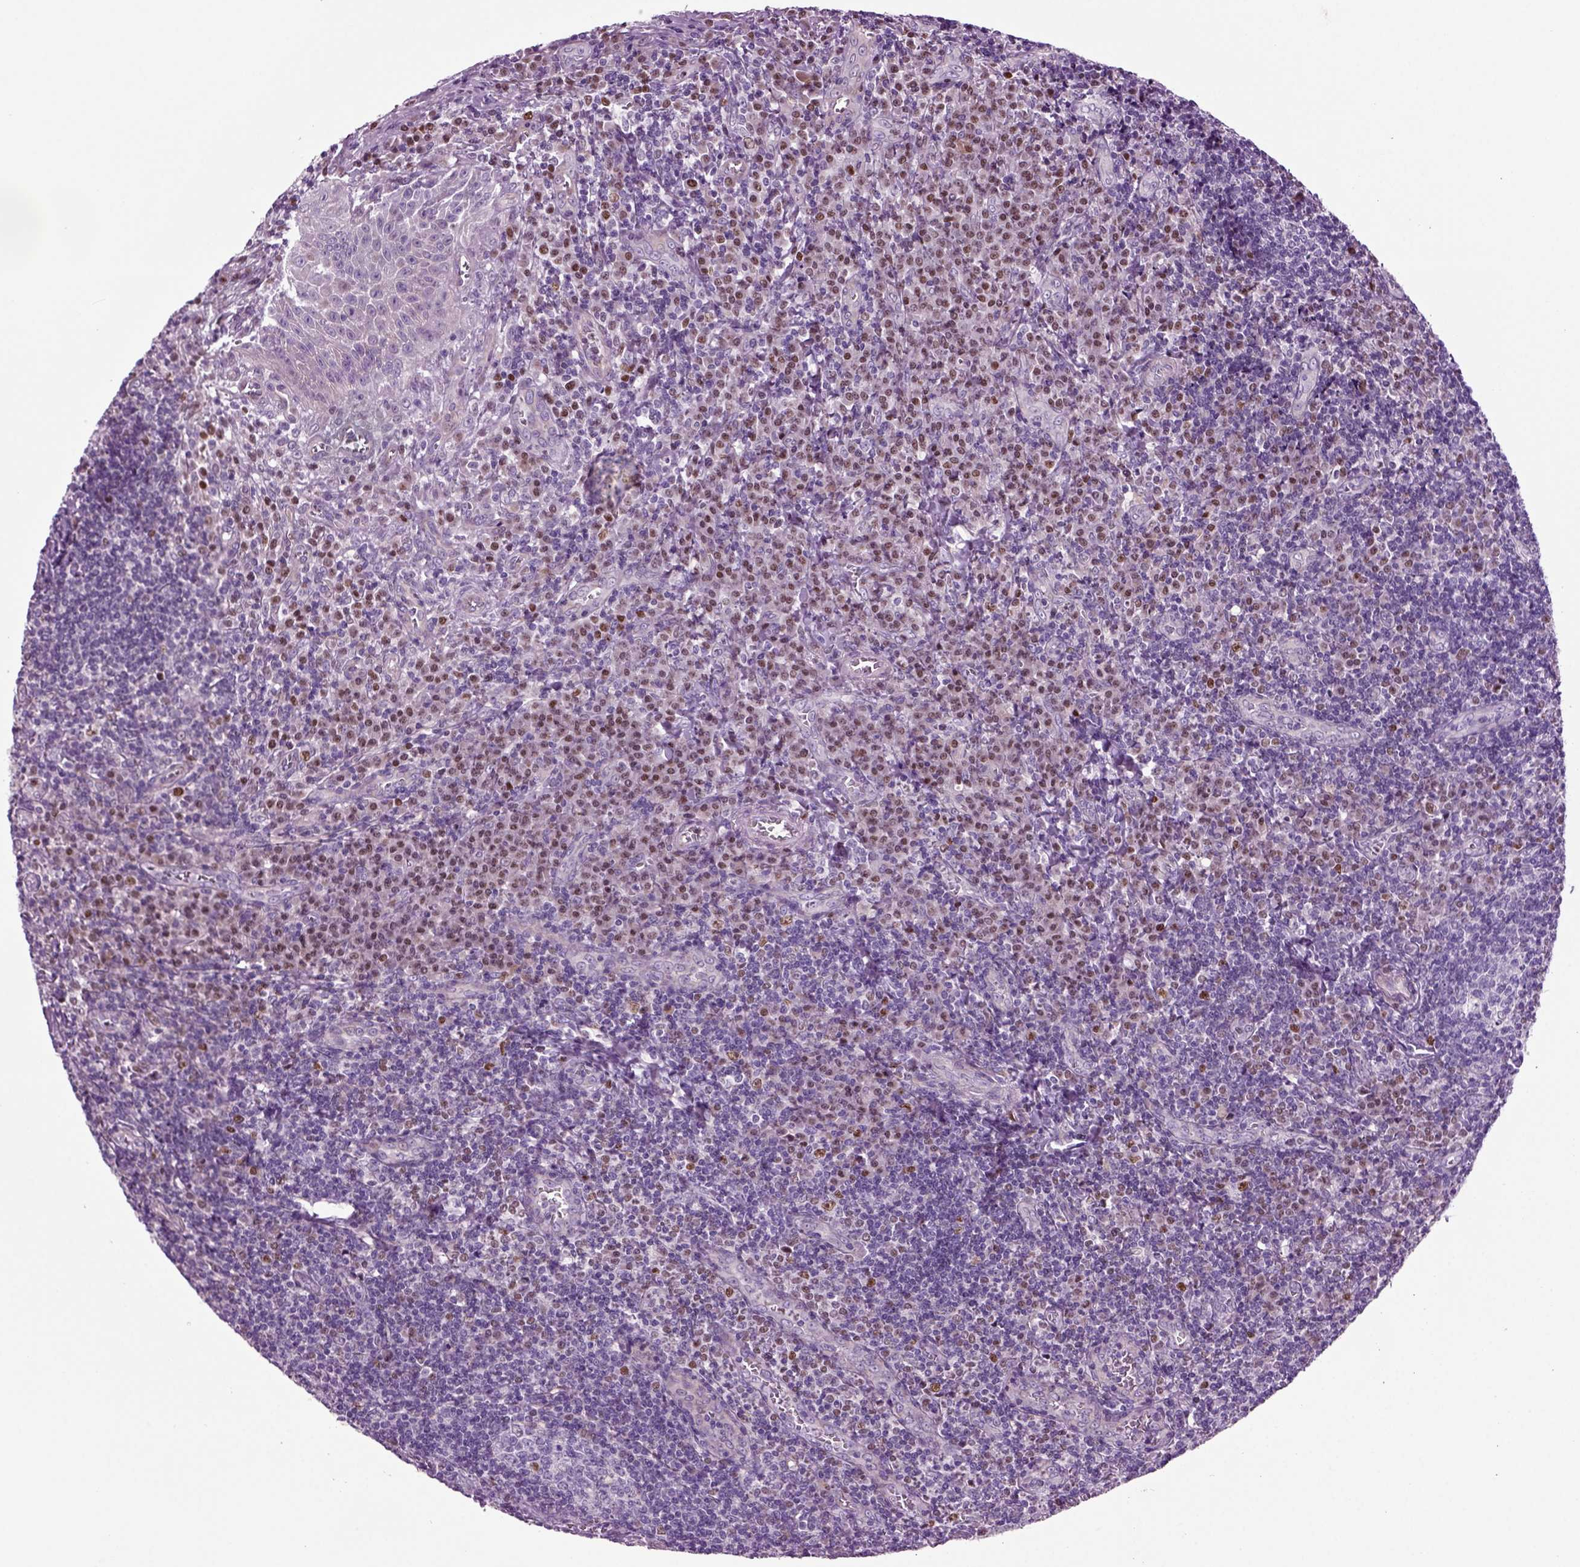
{"staining": {"intensity": "strong", "quantity": "<25%", "location": "nuclear"}, "tissue": "tonsil", "cell_type": "Germinal center cells", "image_type": "normal", "snomed": [{"axis": "morphology", "description": "Normal tissue, NOS"}, {"axis": "topography", "description": "Tonsil"}], "caption": "The photomicrograph exhibits staining of unremarkable tonsil, revealing strong nuclear protein expression (brown color) within germinal center cells. (brown staining indicates protein expression, while blue staining denotes nuclei).", "gene": "ARID3A", "patient": {"sex": "male", "age": 33}}